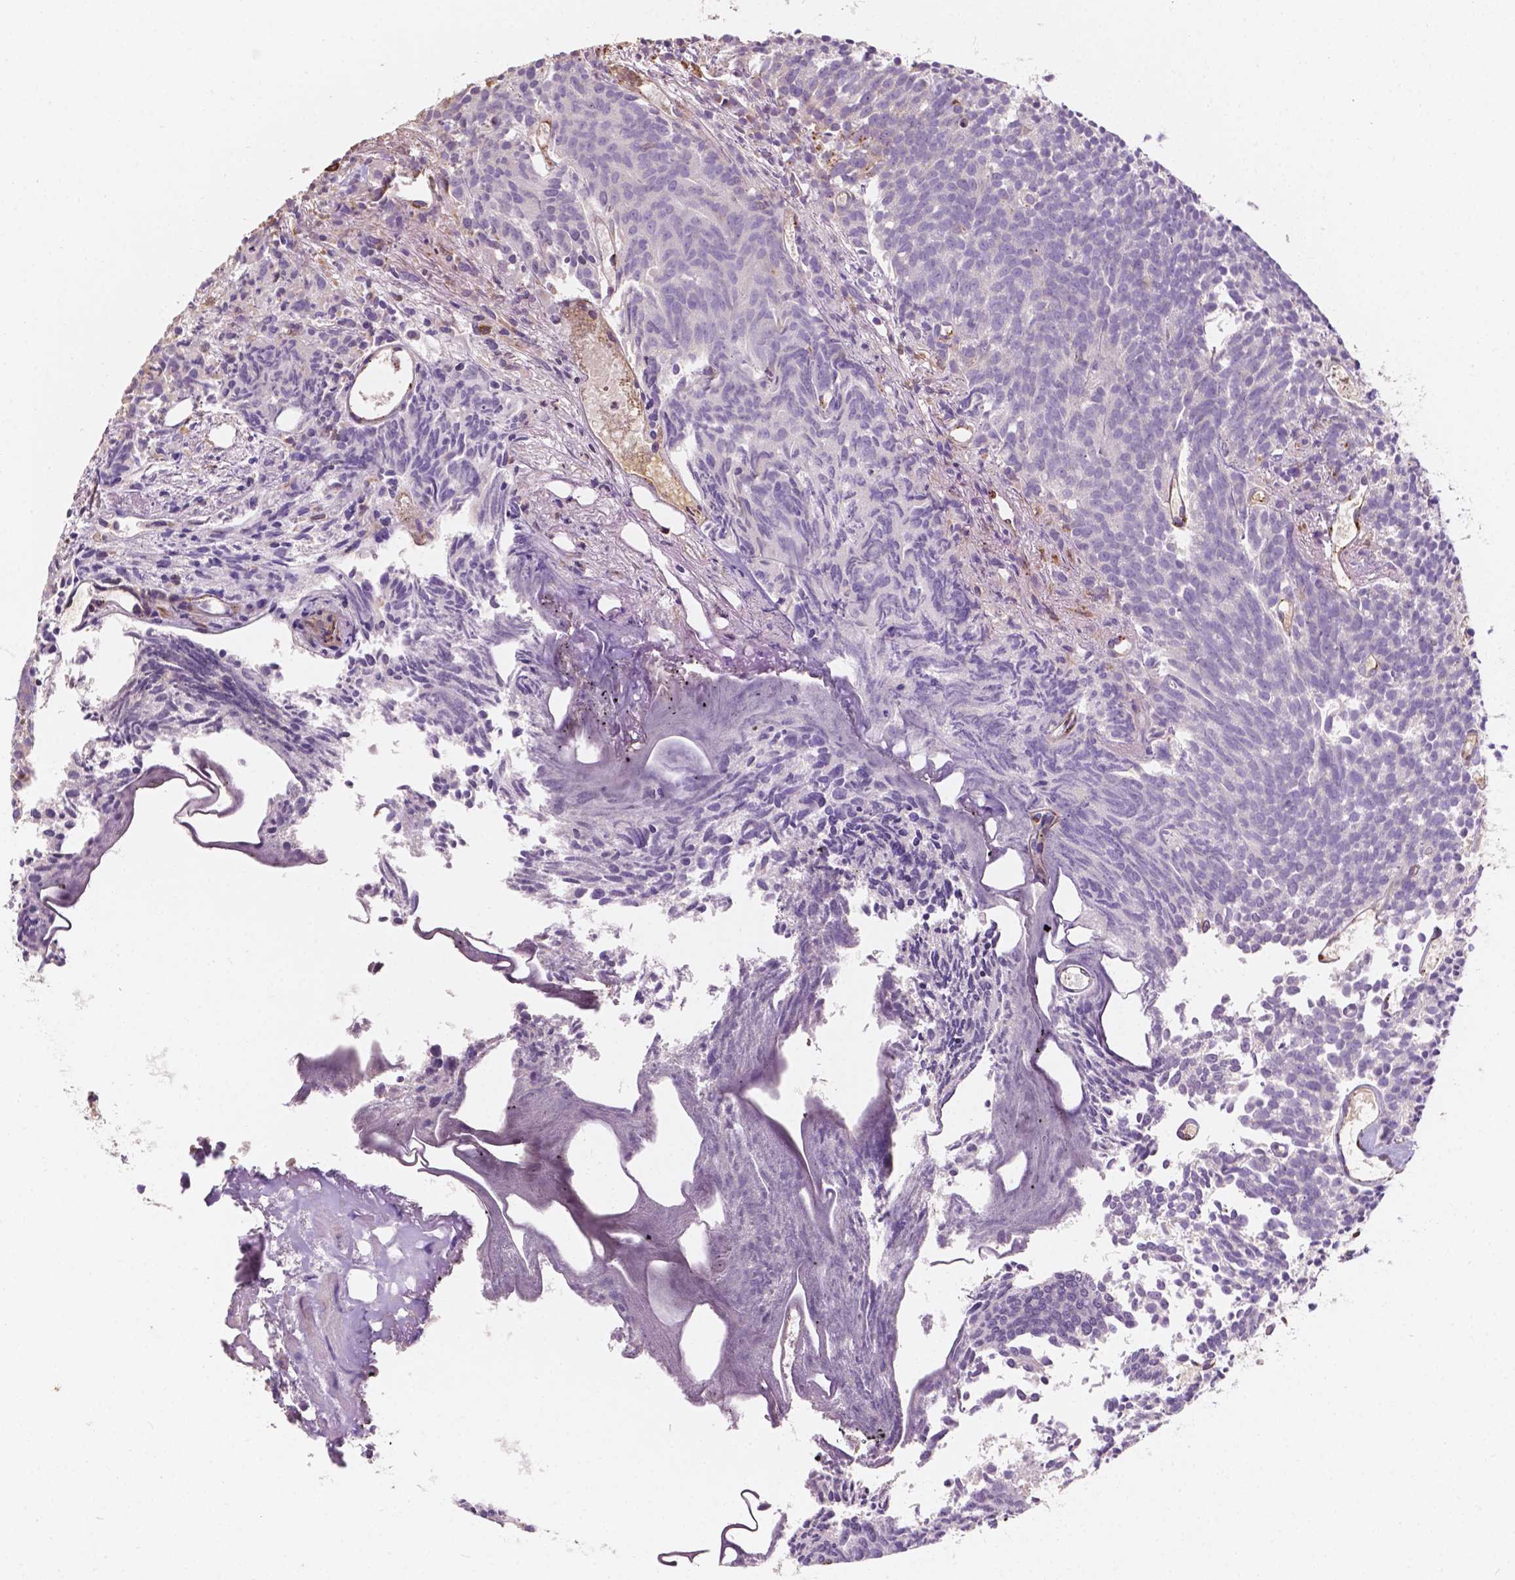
{"staining": {"intensity": "negative", "quantity": "none", "location": "none"}, "tissue": "prostate cancer", "cell_type": "Tumor cells", "image_type": "cancer", "snomed": [{"axis": "morphology", "description": "Adenocarcinoma, High grade"}, {"axis": "topography", "description": "Prostate"}], "caption": "Tumor cells are negative for brown protein staining in prostate cancer. (IHC, brightfield microscopy, high magnification).", "gene": "SLC22A4", "patient": {"sex": "male", "age": 58}}